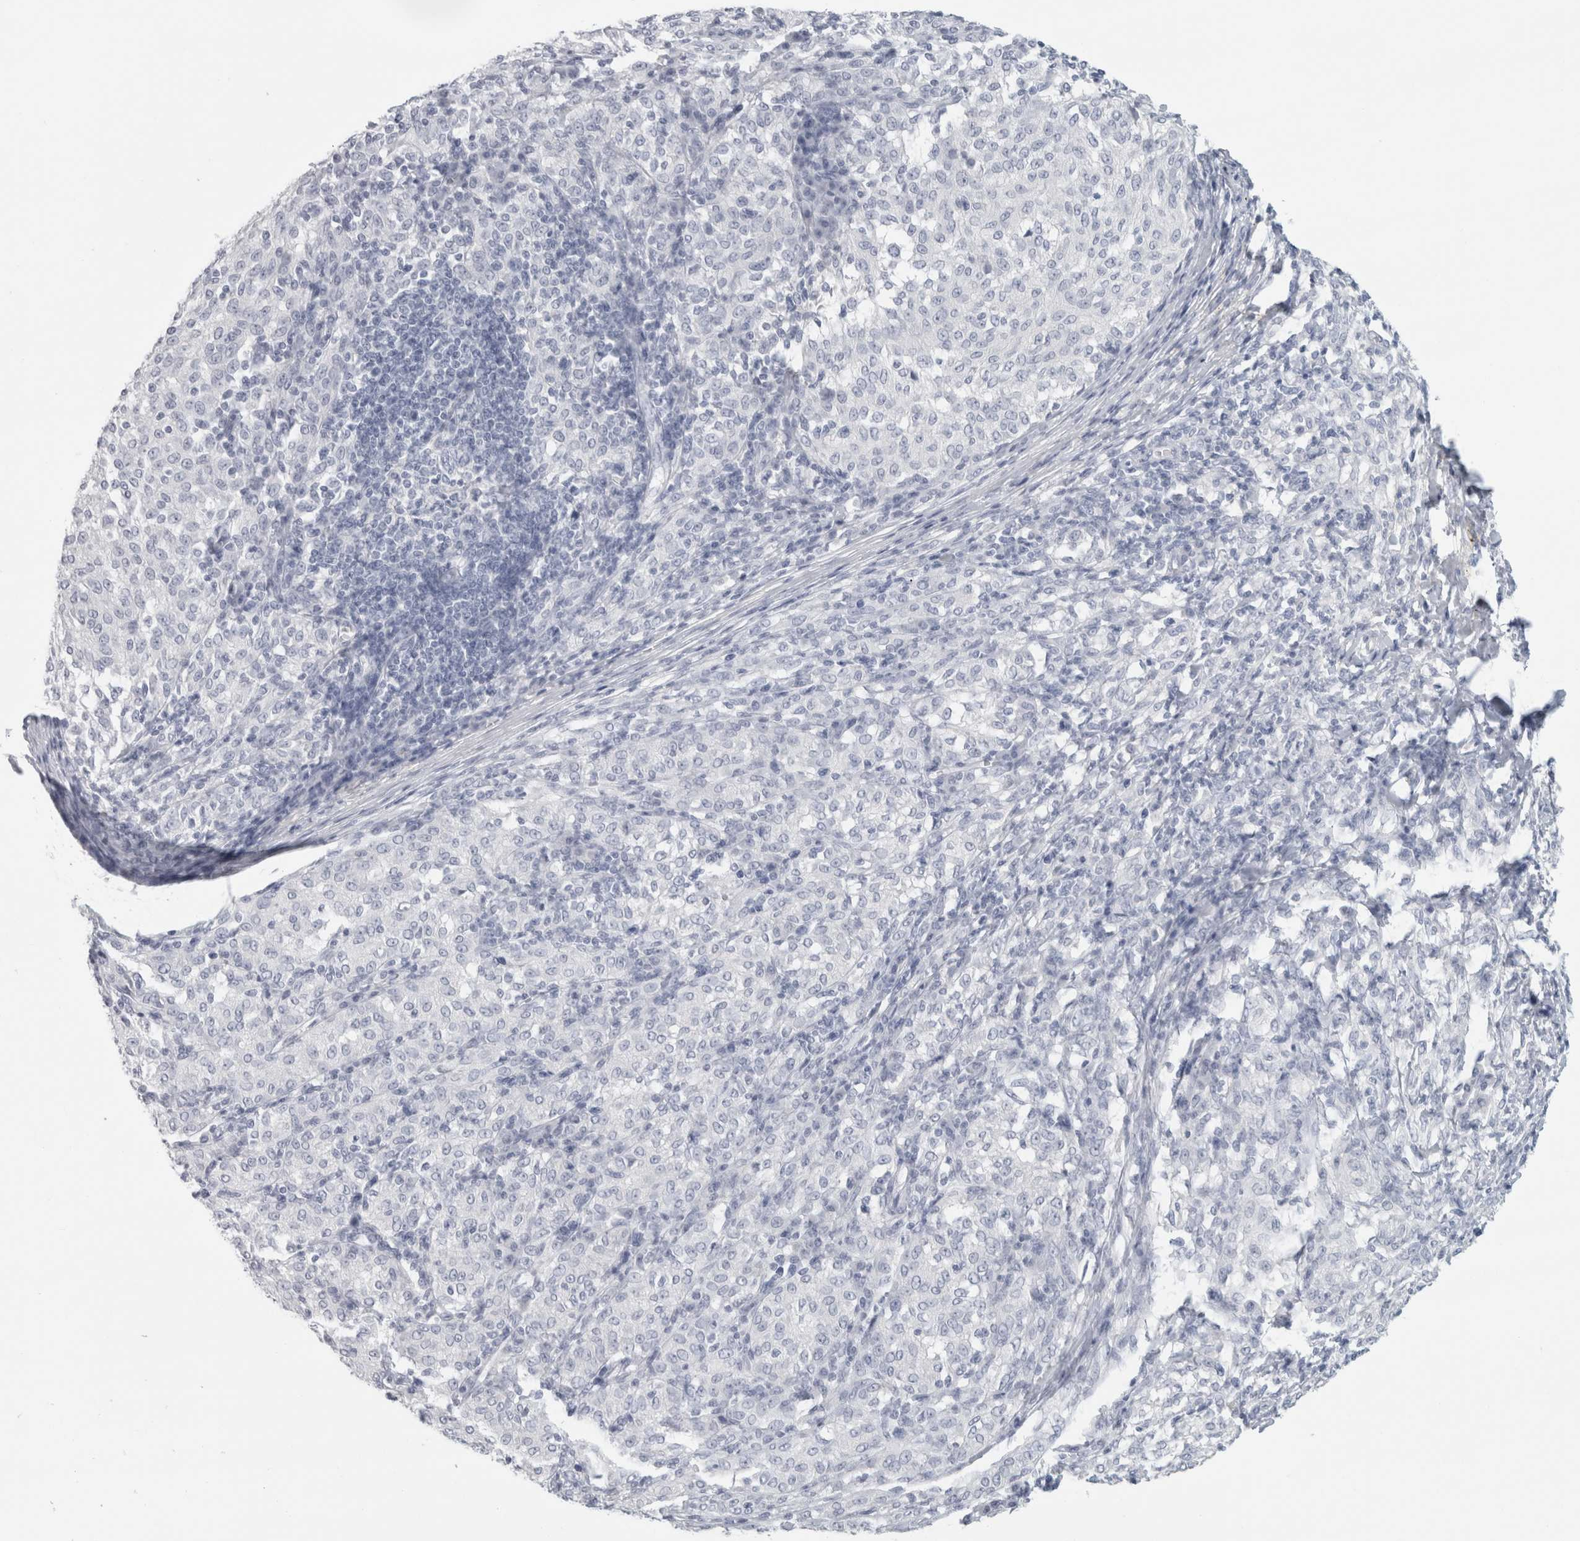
{"staining": {"intensity": "negative", "quantity": "none", "location": "none"}, "tissue": "melanoma", "cell_type": "Tumor cells", "image_type": "cancer", "snomed": [{"axis": "morphology", "description": "Malignant melanoma, NOS"}, {"axis": "topography", "description": "Skin"}], "caption": "A high-resolution histopathology image shows immunohistochemistry (IHC) staining of malignant melanoma, which reveals no significant staining in tumor cells.", "gene": "SLC28A3", "patient": {"sex": "female", "age": 72}}